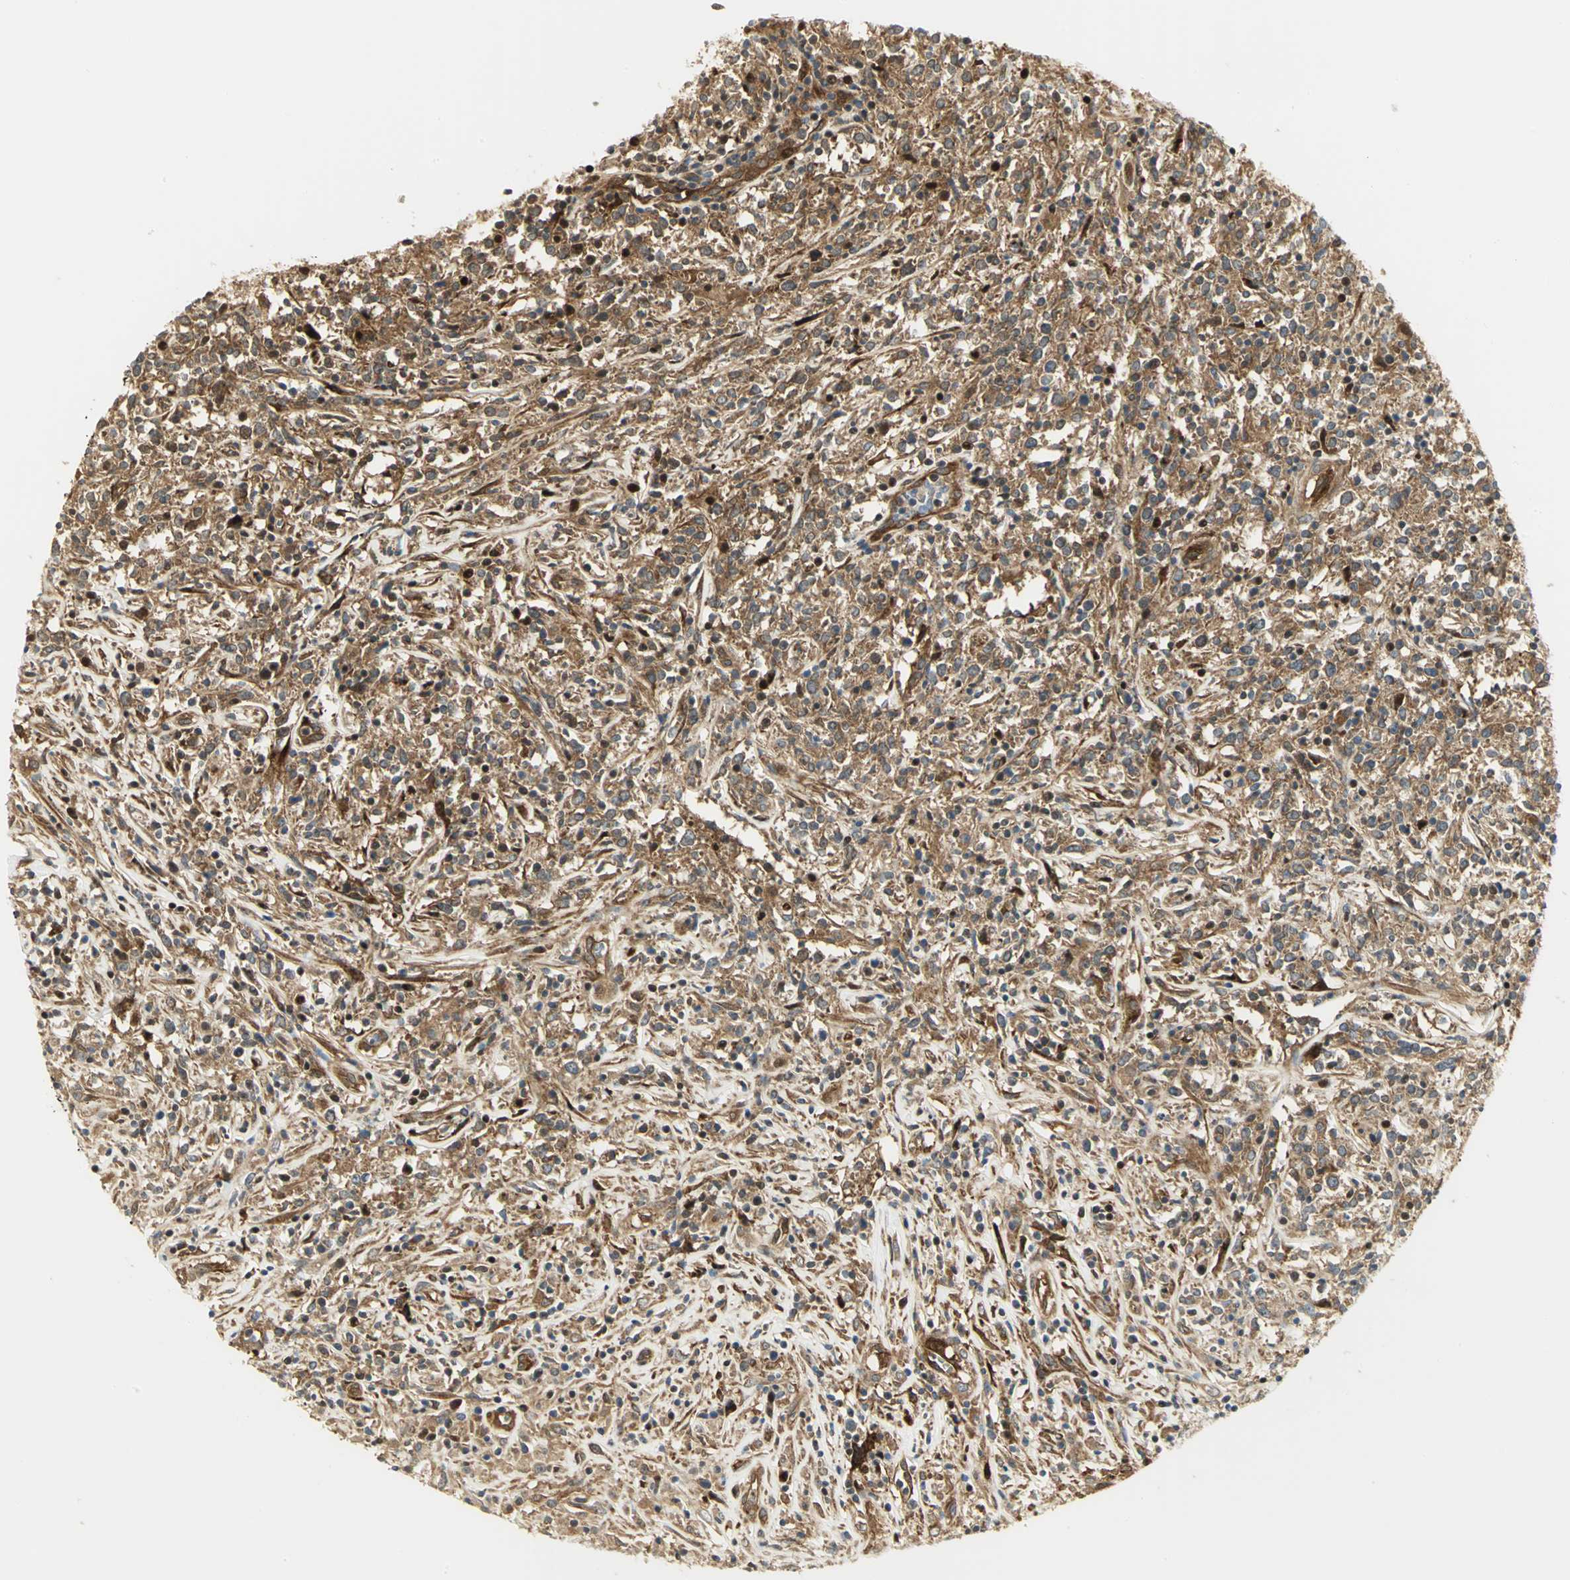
{"staining": {"intensity": "moderate", "quantity": ">75%", "location": "cytoplasmic/membranous"}, "tissue": "lymphoma", "cell_type": "Tumor cells", "image_type": "cancer", "snomed": [{"axis": "morphology", "description": "Malignant lymphoma, non-Hodgkin's type, High grade"}, {"axis": "topography", "description": "Lymph node"}], "caption": "Lymphoma stained with IHC exhibits moderate cytoplasmic/membranous positivity in approximately >75% of tumor cells. Nuclei are stained in blue.", "gene": "EEA1", "patient": {"sex": "female", "age": 84}}